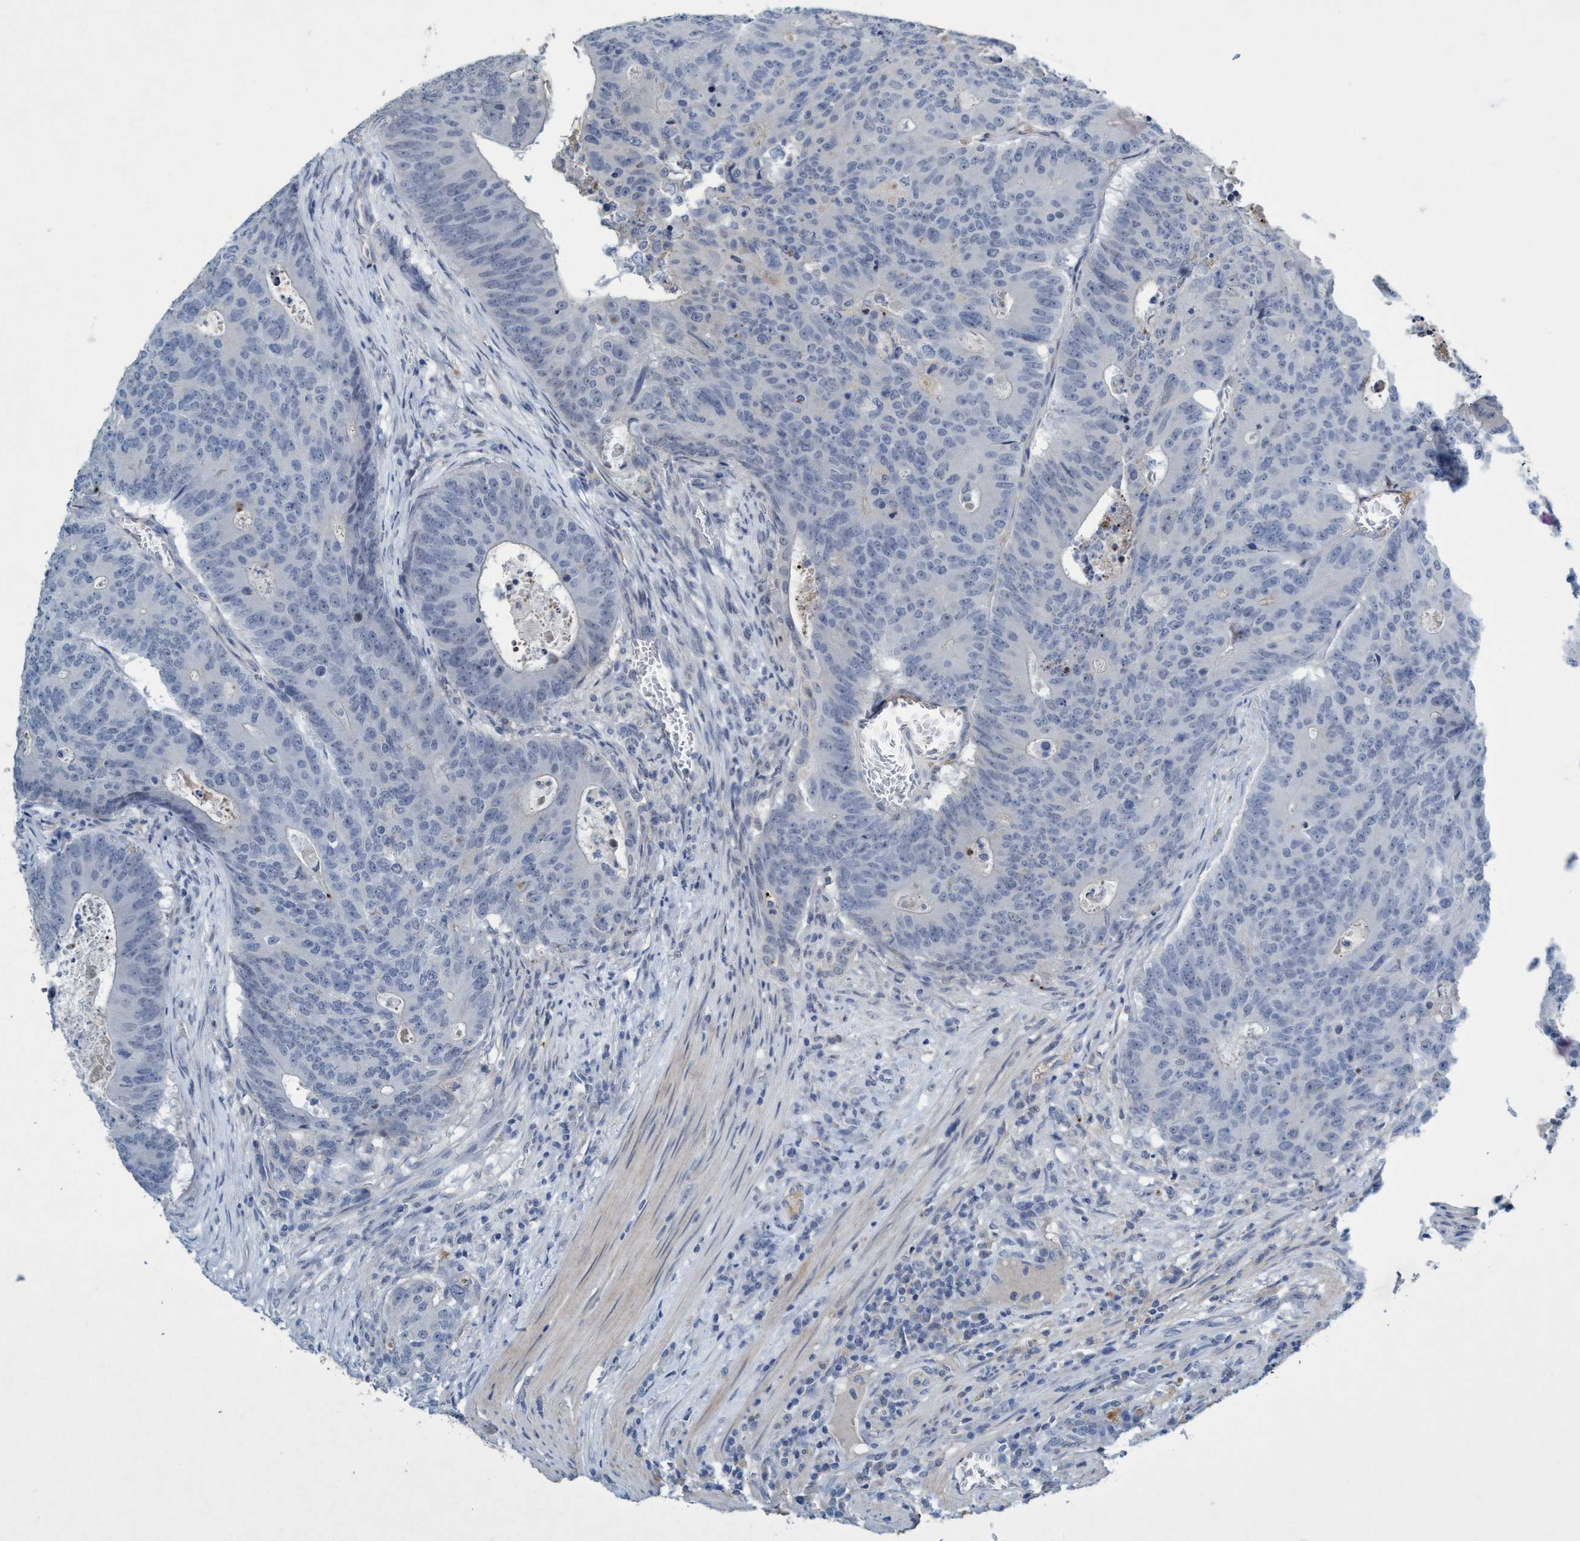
{"staining": {"intensity": "negative", "quantity": "none", "location": "none"}, "tissue": "colorectal cancer", "cell_type": "Tumor cells", "image_type": "cancer", "snomed": [{"axis": "morphology", "description": "Adenocarcinoma, NOS"}, {"axis": "topography", "description": "Colon"}], "caption": "The photomicrograph shows no staining of tumor cells in colorectal cancer (adenocarcinoma).", "gene": "RNF208", "patient": {"sex": "male", "age": 87}}